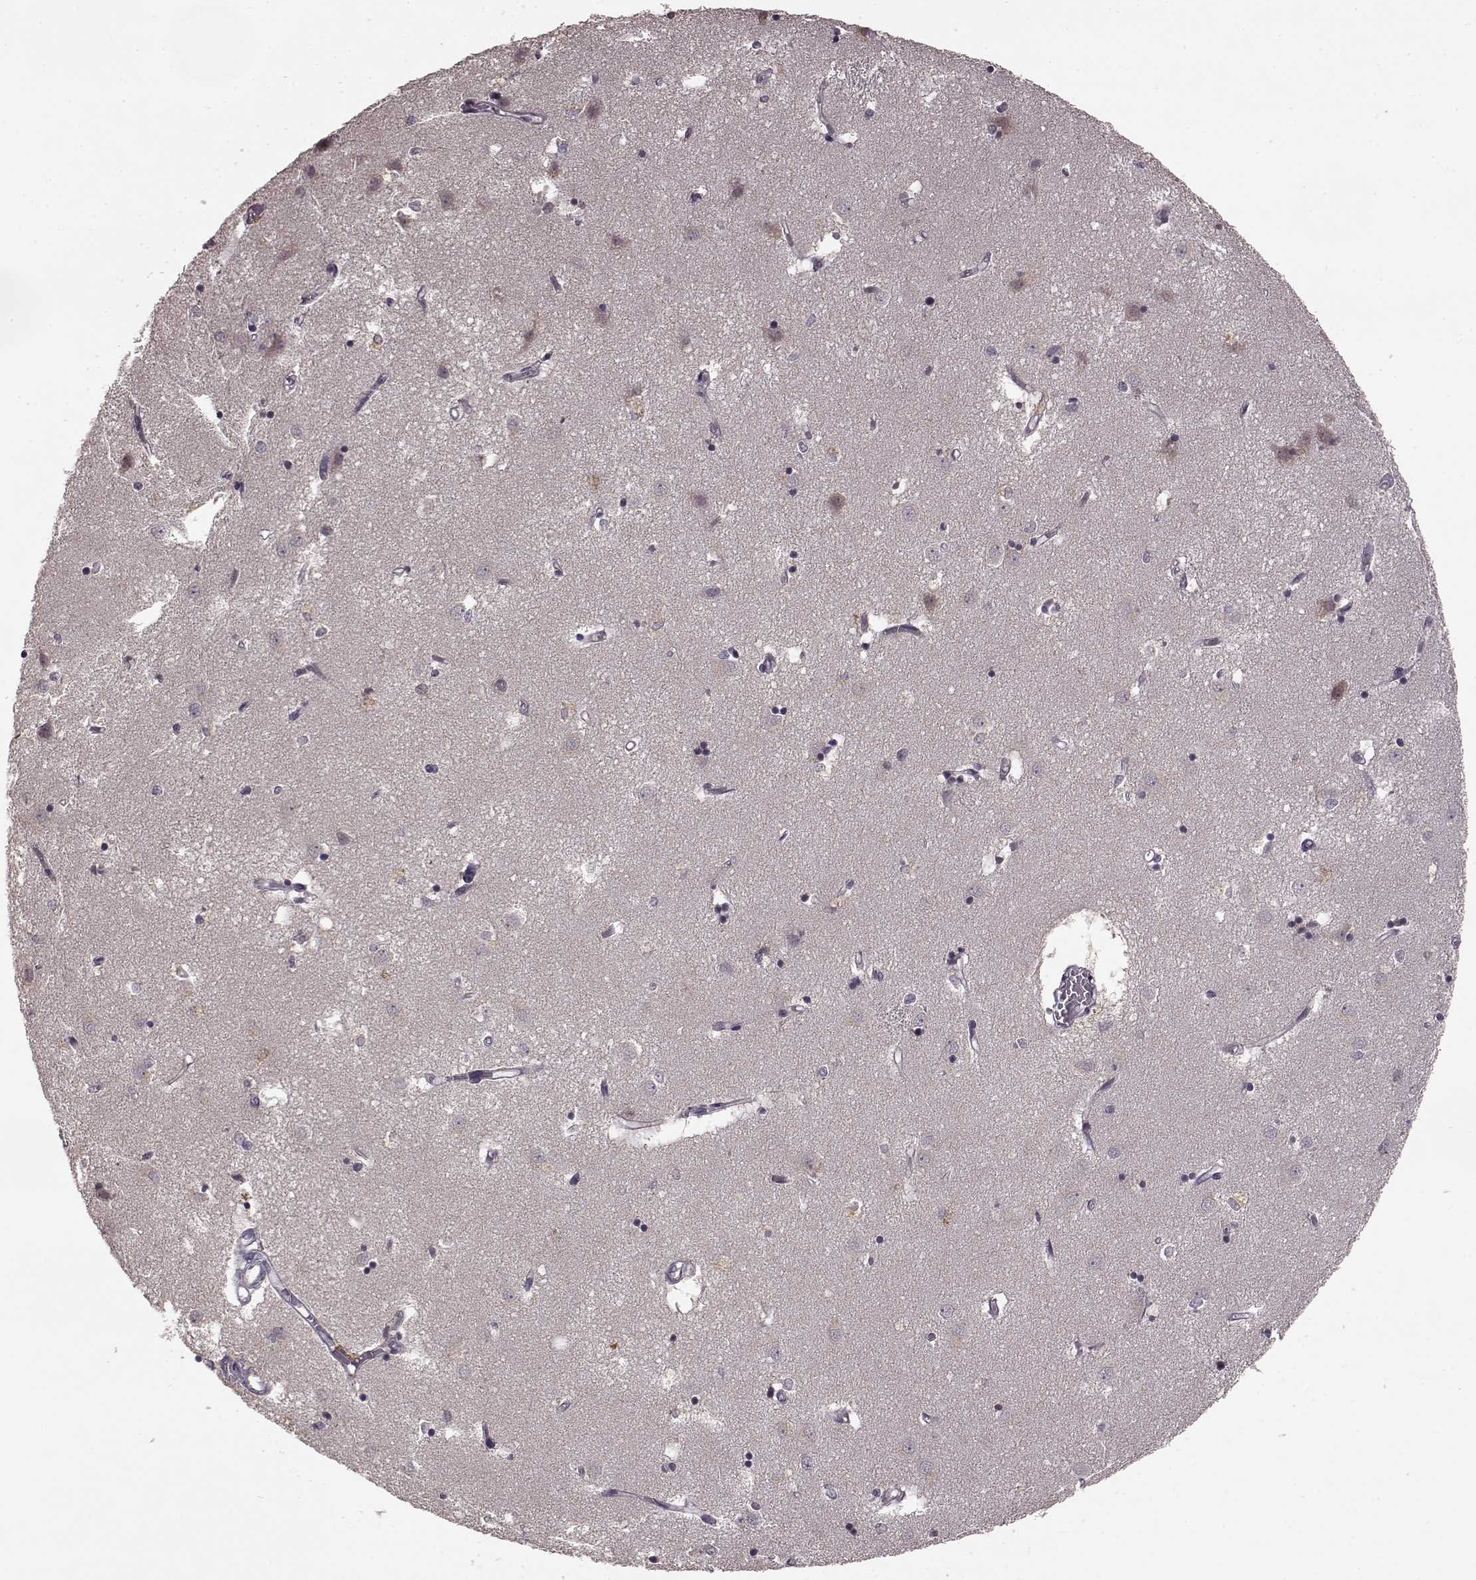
{"staining": {"intensity": "negative", "quantity": "none", "location": "none"}, "tissue": "caudate", "cell_type": "Glial cells", "image_type": "normal", "snomed": [{"axis": "morphology", "description": "Normal tissue, NOS"}, {"axis": "topography", "description": "Lateral ventricle wall"}], "caption": "This is a histopathology image of IHC staining of normal caudate, which shows no positivity in glial cells. (Brightfield microscopy of DAB (3,3'-diaminobenzidine) immunohistochemistry at high magnification).", "gene": "NRL", "patient": {"sex": "male", "age": 54}}